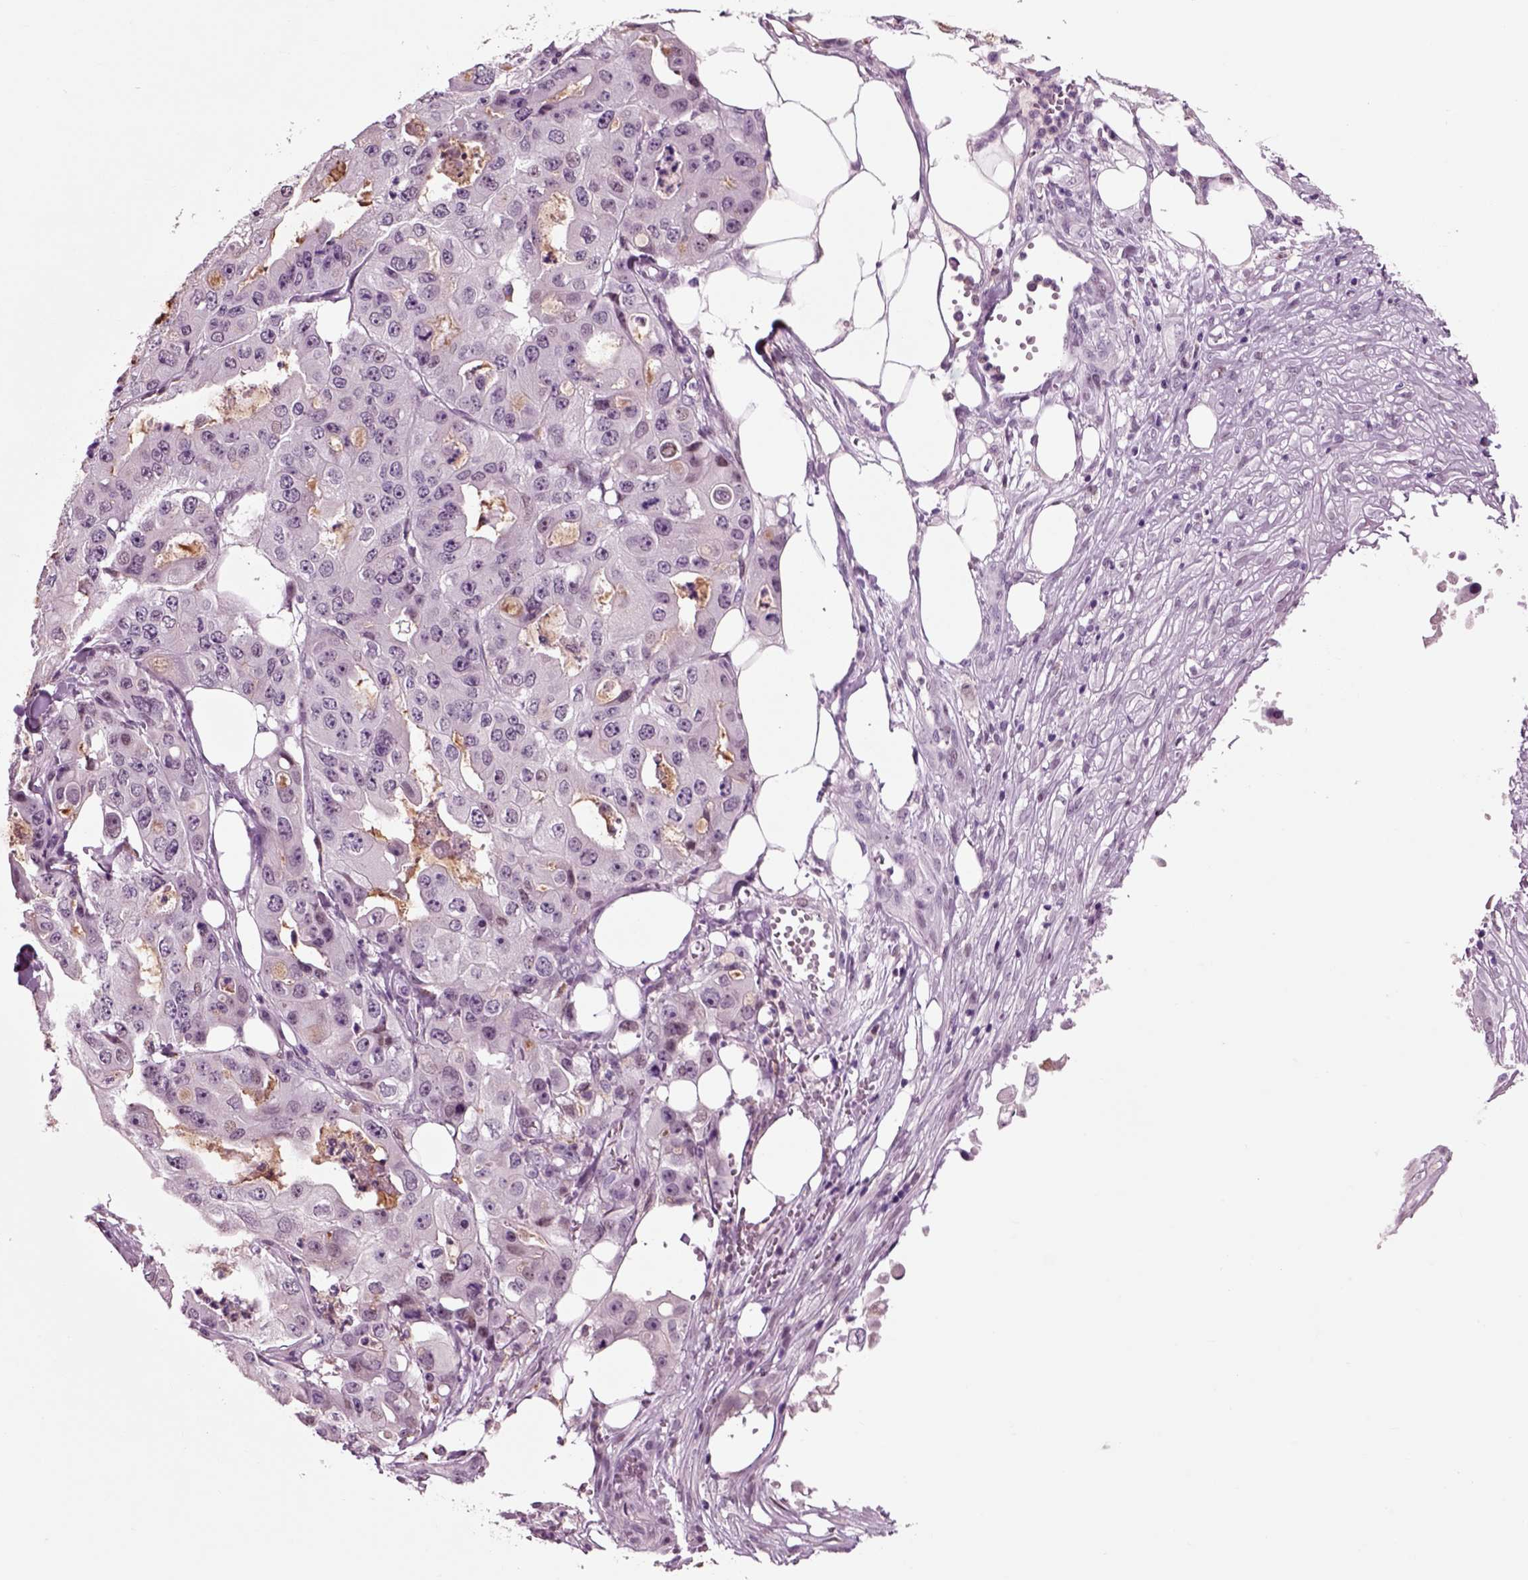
{"staining": {"intensity": "negative", "quantity": "none", "location": "none"}, "tissue": "ovarian cancer", "cell_type": "Tumor cells", "image_type": "cancer", "snomed": [{"axis": "morphology", "description": "Cystadenocarcinoma, serous, NOS"}, {"axis": "topography", "description": "Ovary"}], "caption": "Protein analysis of ovarian cancer shows no significant positivity in tumor cells.", "gene": "CHGB", "patient": {"sex": "female", "age": 56}}